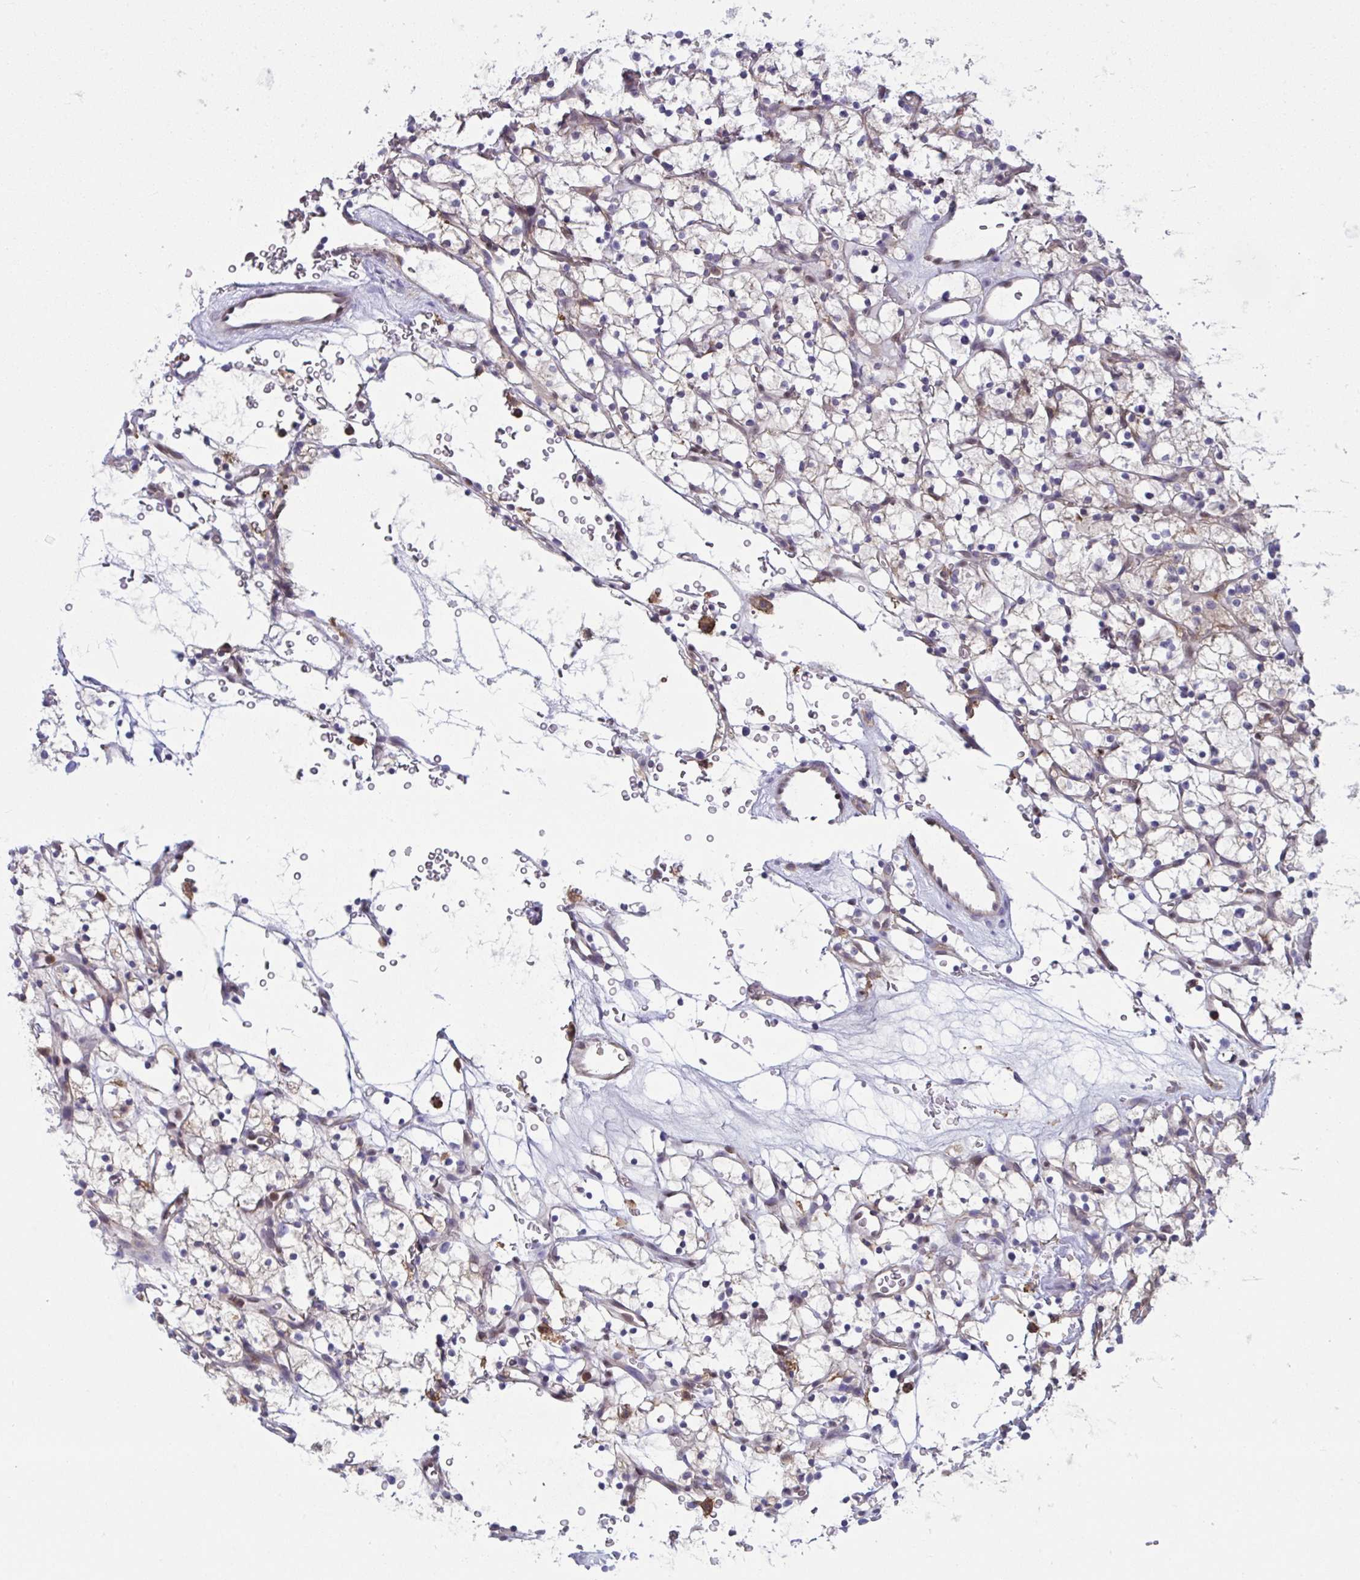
{"staining": {"intensity": "negative", "quantity": "none", "location": "none"}, "tissue": "renal cancer", "cell_type": "Tumor cells", "image_type": "cancer", "snomed": [{"axis": "morphology", "description": "Adenocarcinoma, NOS"}, {"axis": "topography", "description": "Kidney"}], "caption": "Photomicrograph shows no protein positivity in tumor cells of renal adenocarcinoma tissue. (Stains: DAB (3,3'-diaminobenzidine) immunohistochemistry (IHC) with hematoxylin counter stain, Microscopy: brightfield microscopy at high magnification).", "gene": "ALDH16A1", "patient": {"sex": "female", "age": 64}}